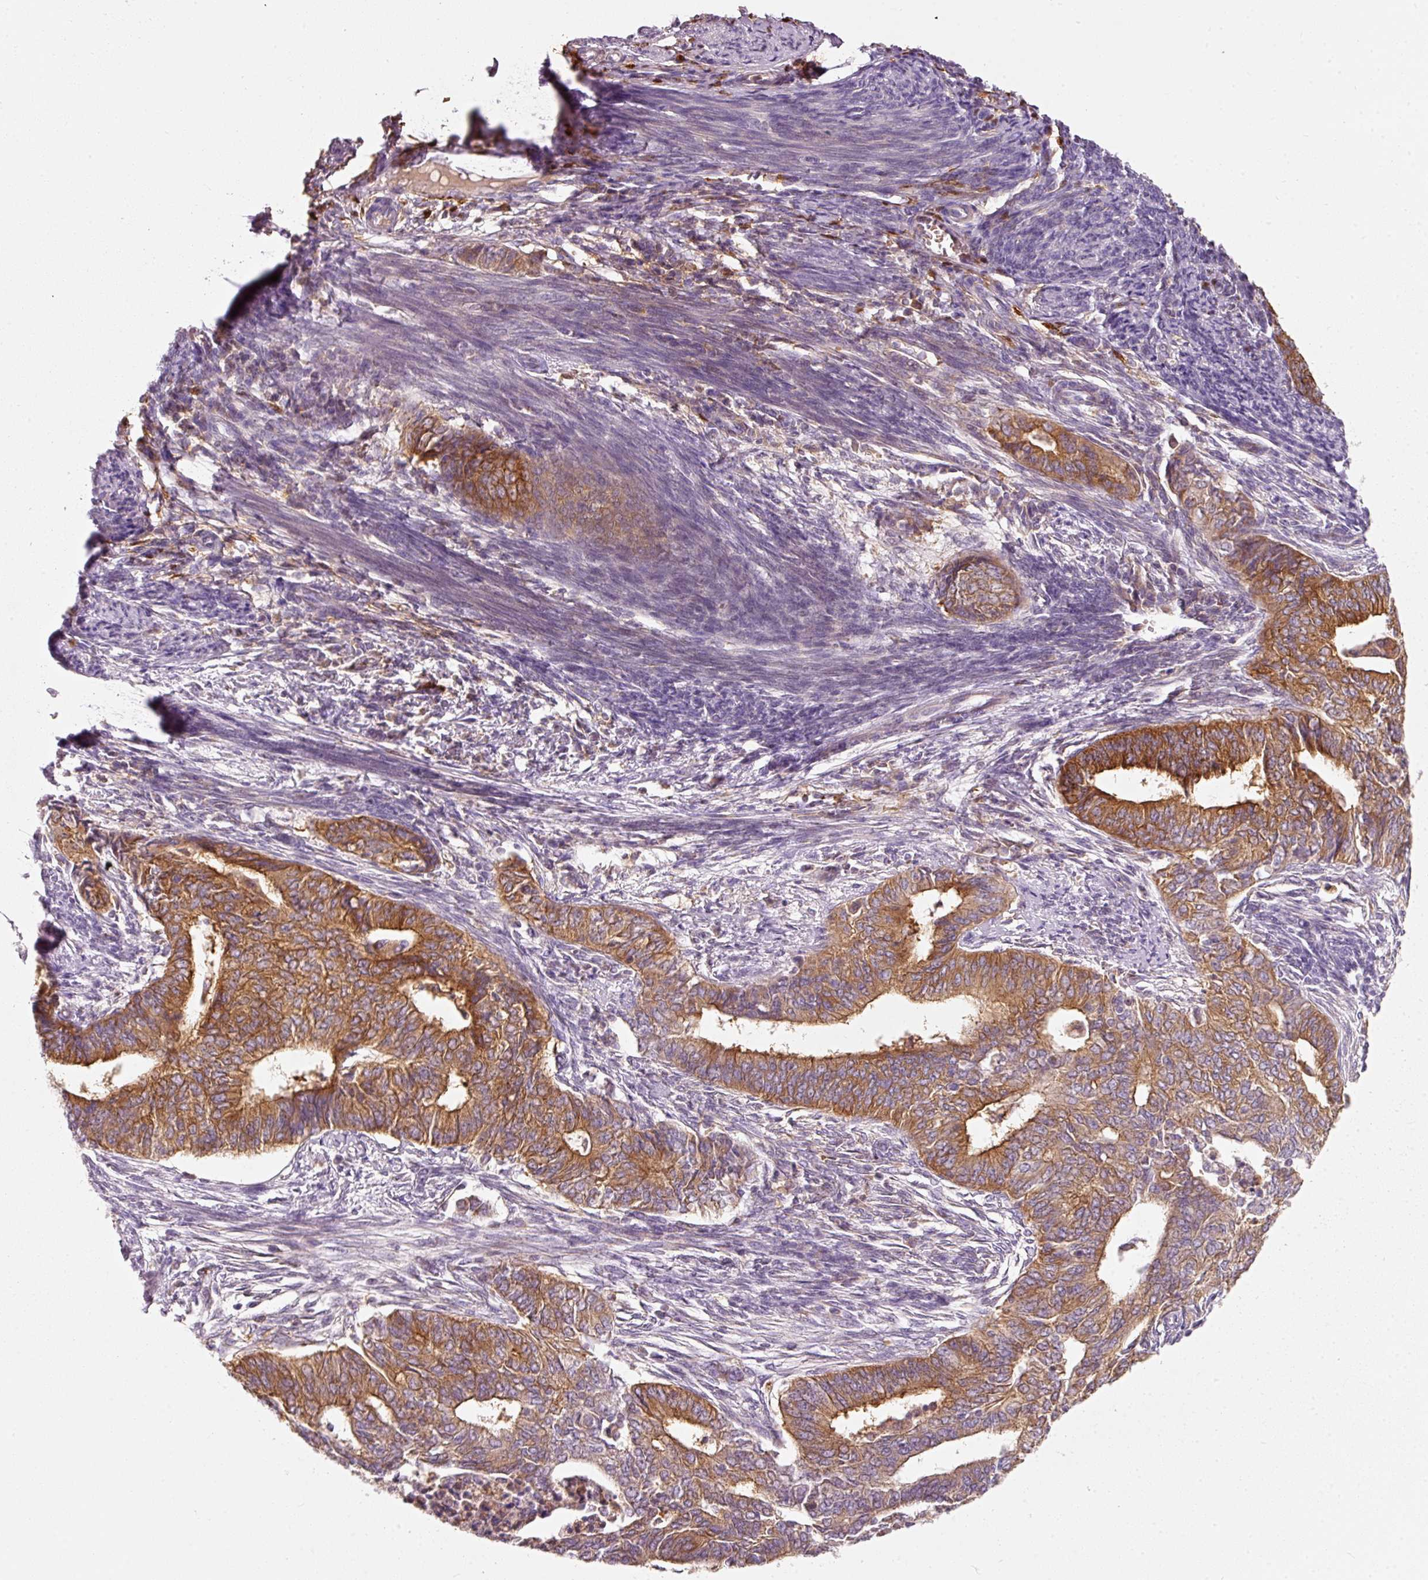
{"staining": {"intensity": "moderate", "quantity": ">75%", "location": "cytoplasmic/membranous"}, "tissue": "endometrial cancer", "cell_type": "Tumor cells", "image_type": "cancer", "snomed": [{"axis": "morphology", "description": "Adenocarcinoma, NOS"}, {"axis": "topography", "description": "Endometrium"}], "caption": "Adenocarcinoma (endometrial) was stained to show a protein in brown. There is medium levels of moderate cytoplasmic/membranous positivity in approximately >75% of tumor cells. Ihc stains the protein in brown and the nuclei are stained blue.", "gene": "IQGAP2", "patient": {"sex": "female", "age": 62}}